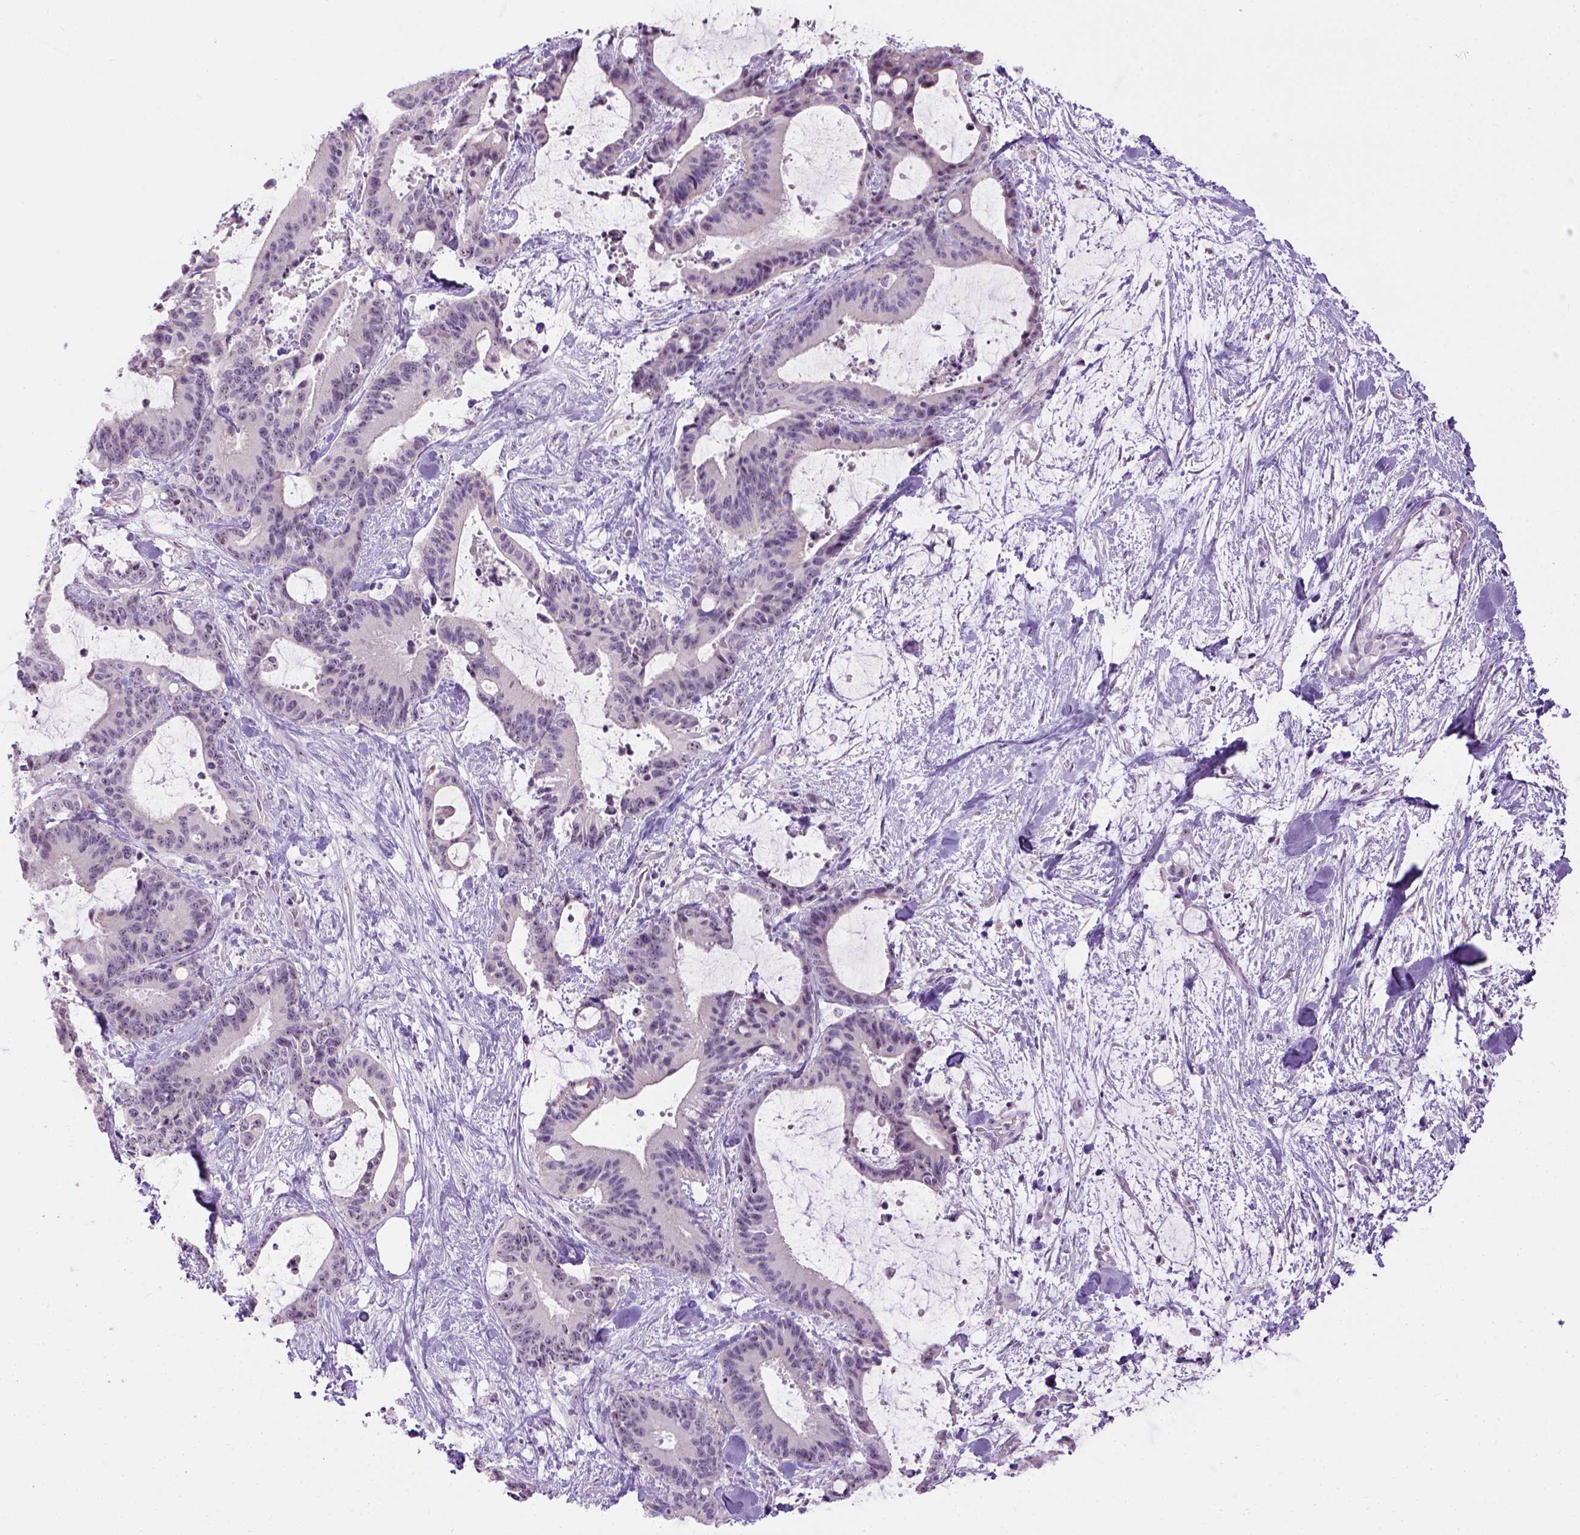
{"staining": {"intensity": "negative", "quantity": "none", "location": "none"}, "tissue": "liver cancer", "cell_type": "Tumor cells", "image_type": "cancer", "snomed": [{"axis": "morphology", "description": "Cholangiocarcinoma"}, {"axis": "topography", "description": "Liver"}], "caption": "Tumor cells show no significant protein positivity in liver cholangiocarcinoma.", "gene": "UTP4", "patient": {"sex": "female", "age": 73}}